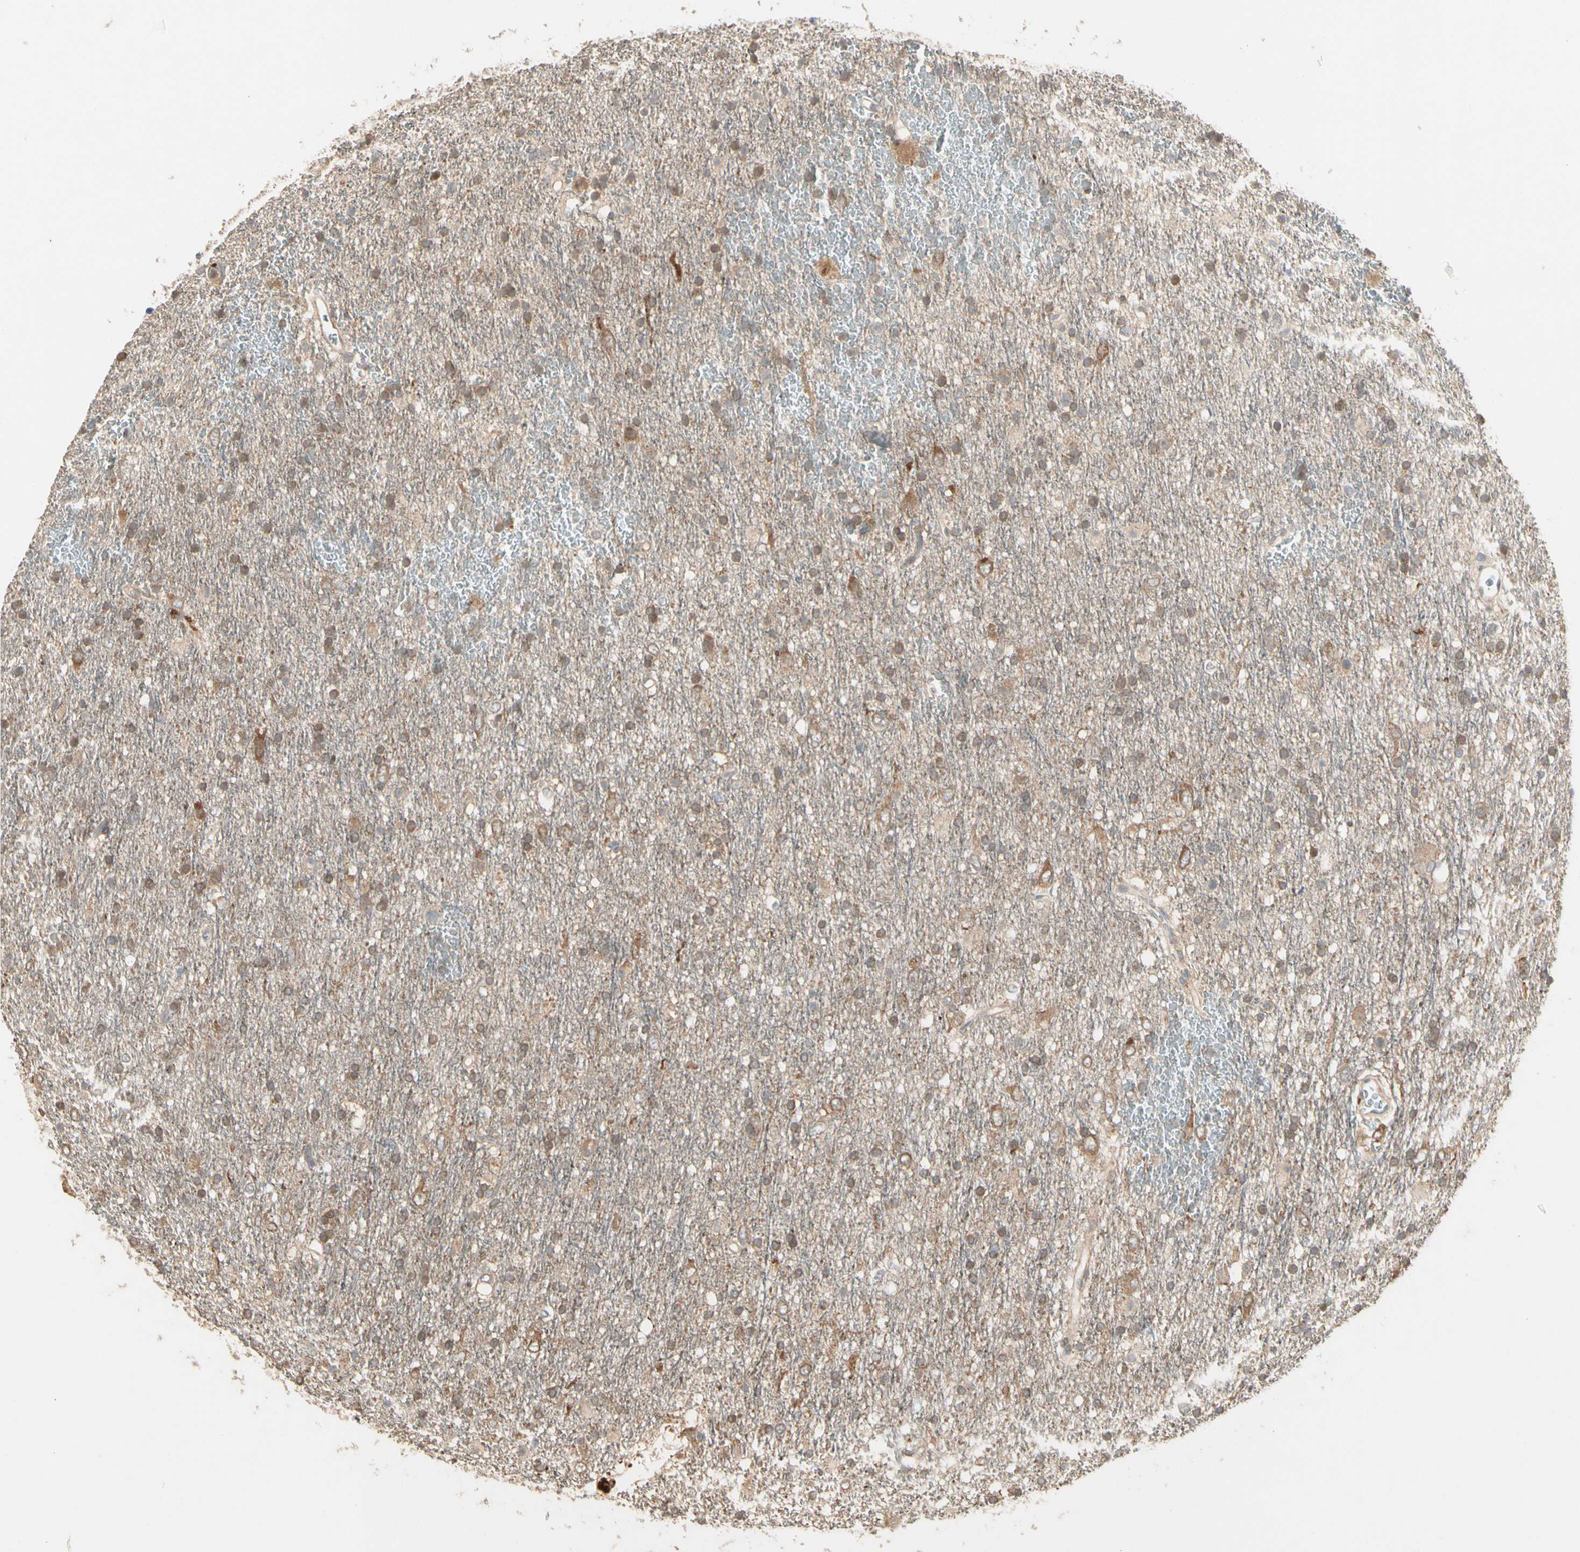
{"staining": {"intensity": "moderate", "quantity": ">75%", "location": "cytoplasmic/membranous"}, "tissue": "glioma", "cell_type": "Tumor cells", "image_type": "cancer", "snomed": [{"axis": "morphology", "description": "Glioma, malignant, Low grade"}, {"axis": "topography", "description": "Brain"}], "caption": "A brown stain labels moderate cytoplasmic/membranous staining of a protein in human glioma tumor cells. (DAB IHC, brown staining for protein, blue staining for nuclei).", "gene": "ATG4C", "patient": {"sex": "male", "age": 77}}